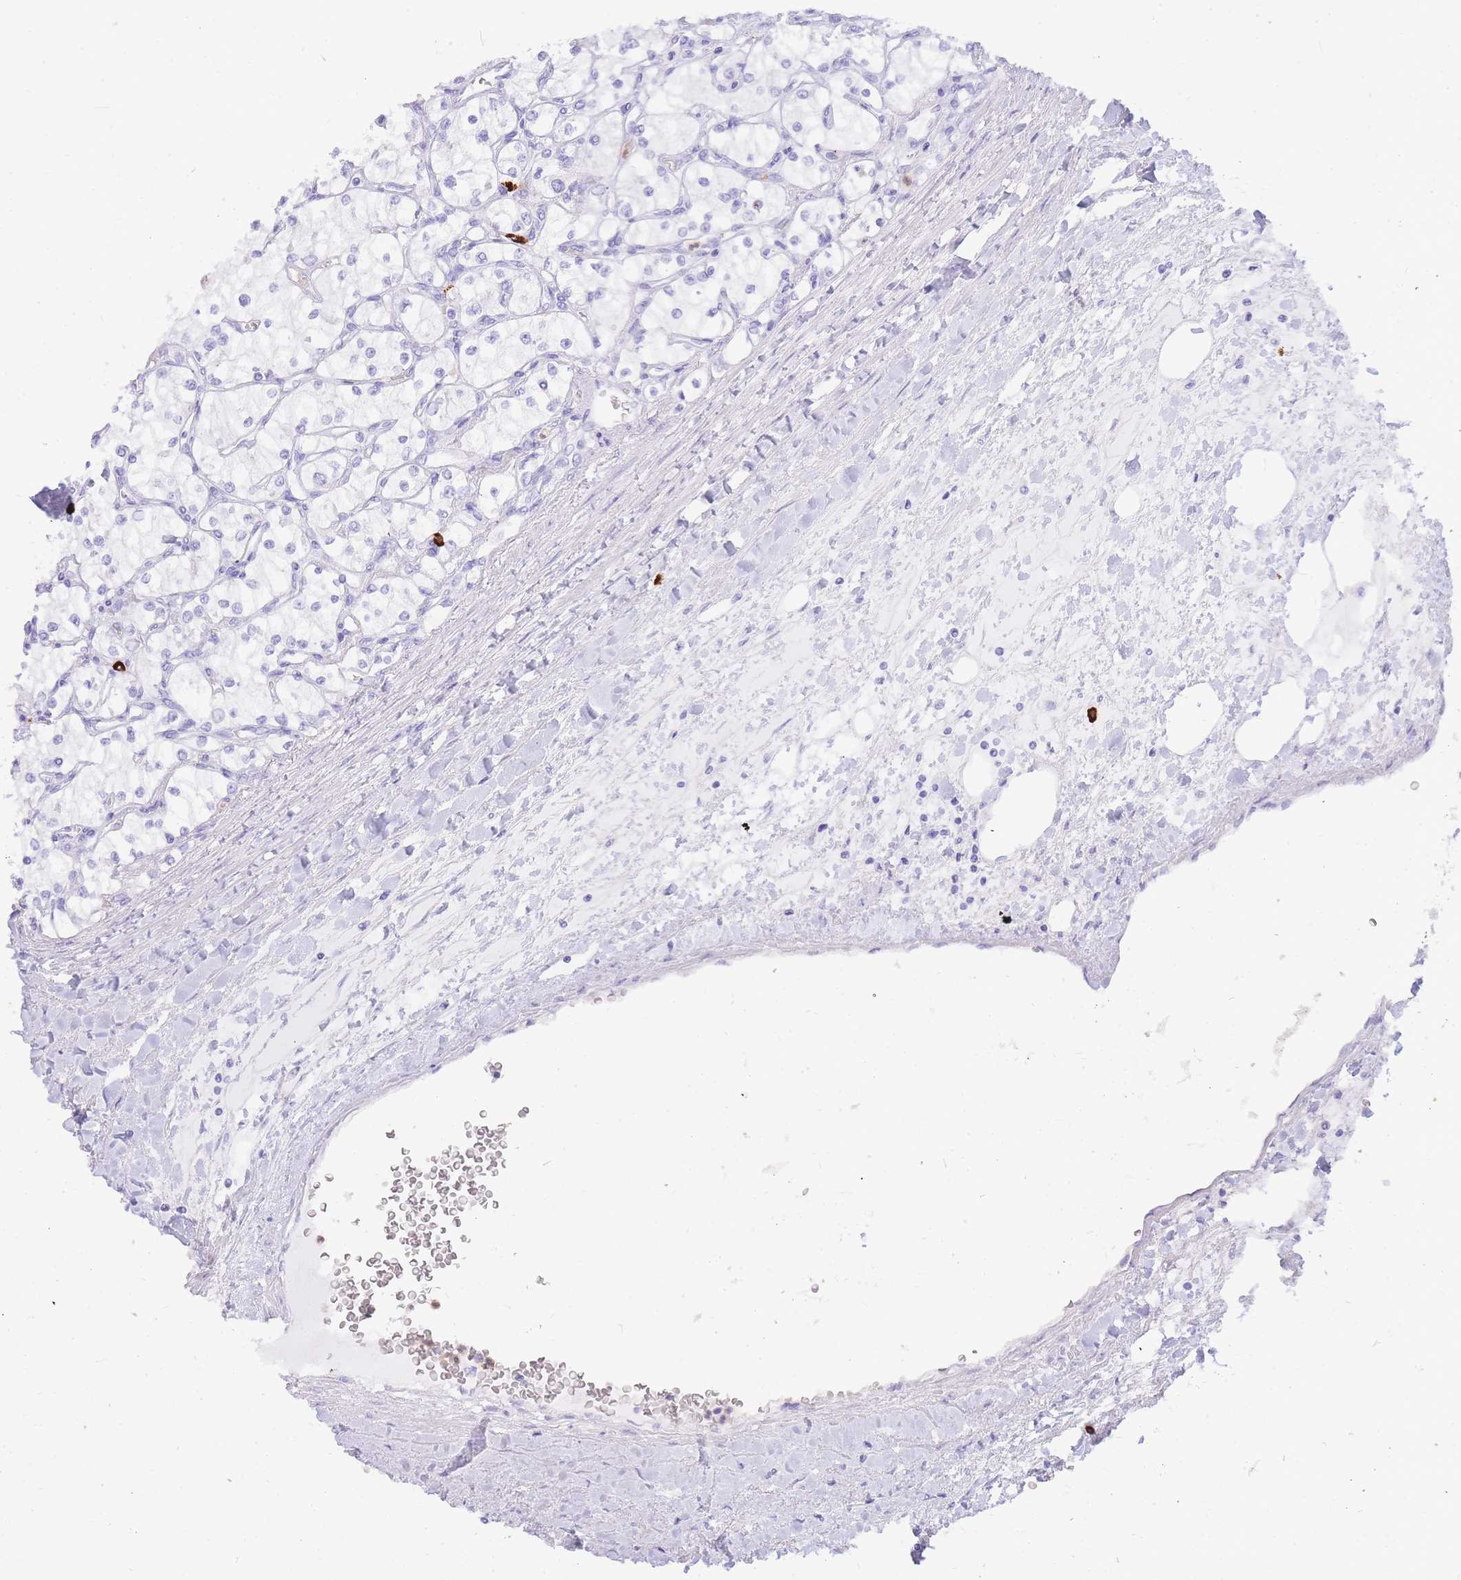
{"staining": {"intensity": "negative", "quantity": "none", "location": "none"}, "tissue": "renal cancer", "cell_type": "Tumor cells", "image_type": "cancer", "snomed": [{"axis": "morphology", "description": "Adenocarcinoma, NOS"}, {"axis": "topography", "description": "Kidney"}], "caption": "Image shows no protein positivity in tumor cells of renal cancer (adenocarcinoma) tissue. The staining was performed using DAB (3,3'-diaminobenzidine) to visualize the protein expression in brown, while the nuclei were stained in blue with hematoxylin (Magnification: 20x).", "gene": "HERC1", "patient": {"sex": "male", "age": 80}}